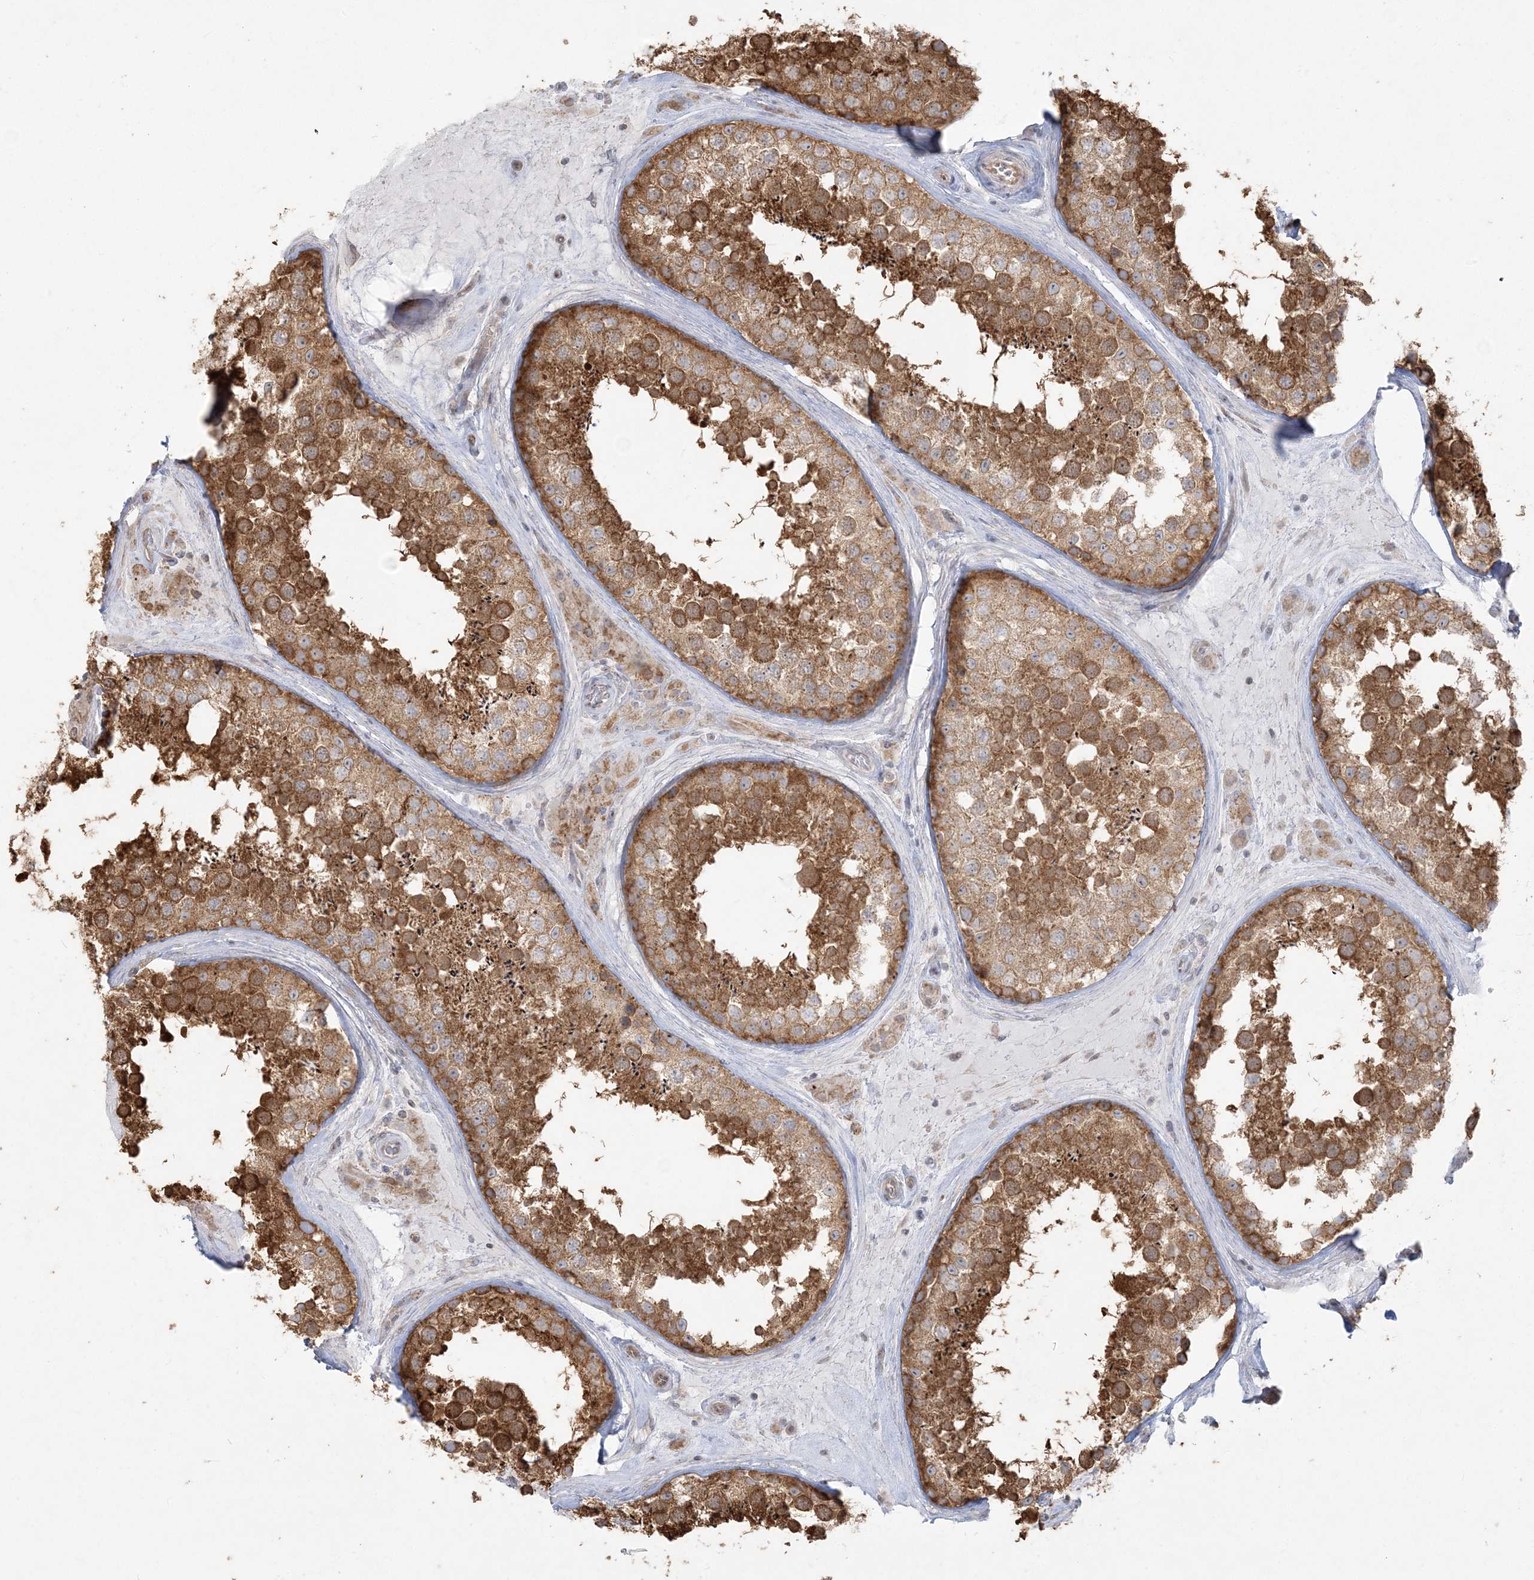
{"staining": {"intensity": "strong", "quantity": ">75%", "location": "cytoplasmic/membranous"}, "tissue": "testis", "cell_type": "Cells in seminiferous ducts", "image_type": "normal", "snomed": [{"axis": "morphology", "description": "Normal tissue, NOS"}, {"axis": "topography", "description": "Testis"}], "caption": "High-magnification brightfield microscopy of normal testis stained with DAB (brown) and counterstained with hematoxylin (blue). cells in seminiferous ducts exhibit strong cytoplasmic/membranous staining is seen in approximately>75% of cells. (DAB (3,3'-diaminobenzidine) = brown stain, brightfield microscopy at high magnification).", "gene": "ZC3H6", "patient": {"sex": "male", "age": 46}}